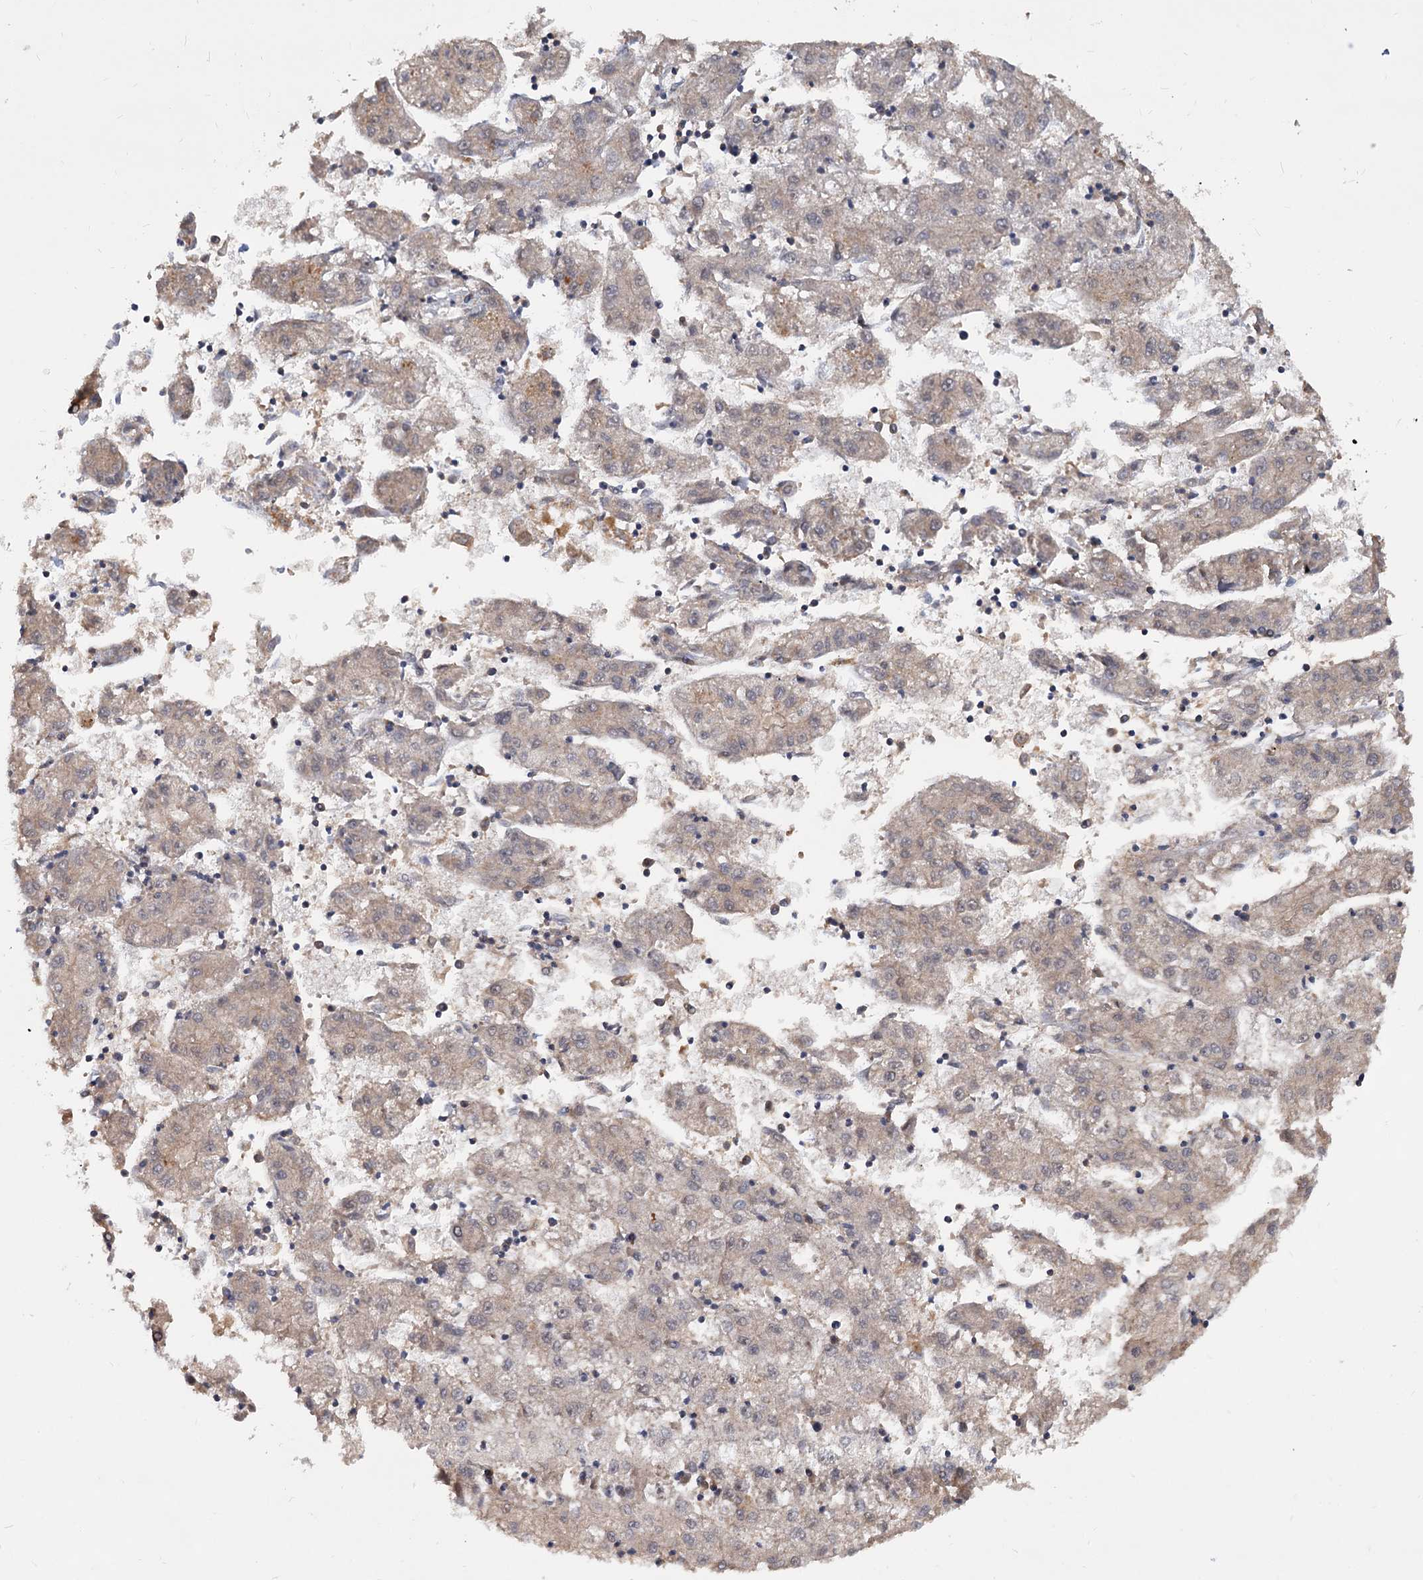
{"staining": {"intensity": "weak", "quantity": "<25%", "location": "cytoplasmic/membranous"}, "tissue": "liver cancer", "cell_type": "Tumor cells", "image_type": "cancer", "snomed": [{"axis": "morphology", "description": "Carcinoma, Hepatocellular, NOS"}, {"axis": "topography", "description": "Liver"}], "caption": "Tumor cells show no significant expression in liver hepatocellular carcinoma.", "gene": "SNX15", "patient": {"sex": "male", "age": 72}}